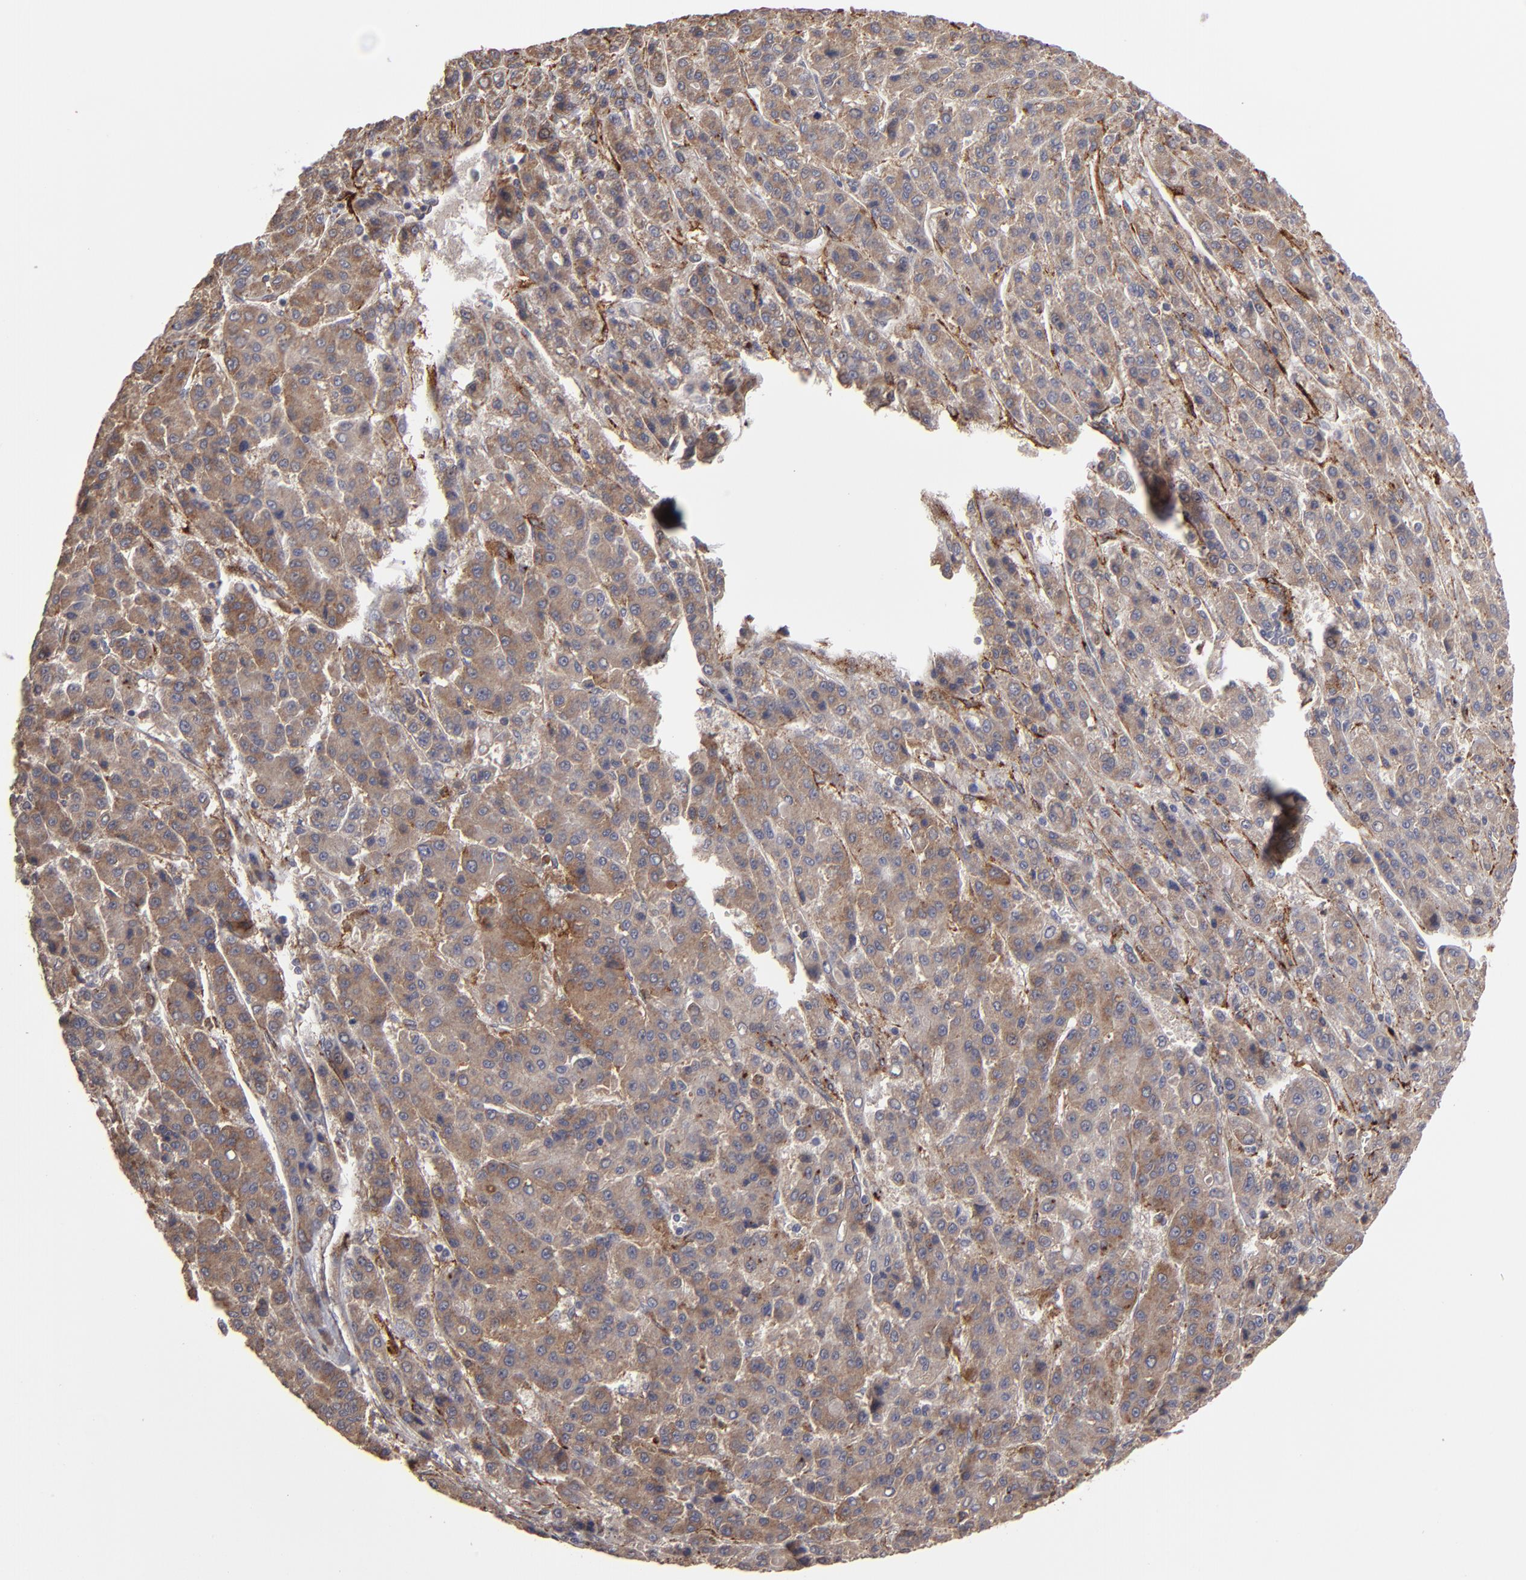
{"staining": {"intensity": "moderate", "quantity": "25%-75%", "location": "cytoplasmic/membranous"}, "tissue": "liver cancer", "cell_type": "Tumor cells", "image_type": "cancer", "snomed": [{"axis": "morphology", "description": "Carcinoma, Hepatocellular, NOS"}, {"axis": "topography", "description": "Liver"}], "caption": "DAB (3,3'-diaminobenzidine) immunohistochemical staining of hepatocellular carcinoma (liver) shows moderate cytoplasmic/membranous protein positivity in about 25%-75% of tumor cells.", "gene": "ITGB5", "patient": {"sex": "male", "age": 70}}